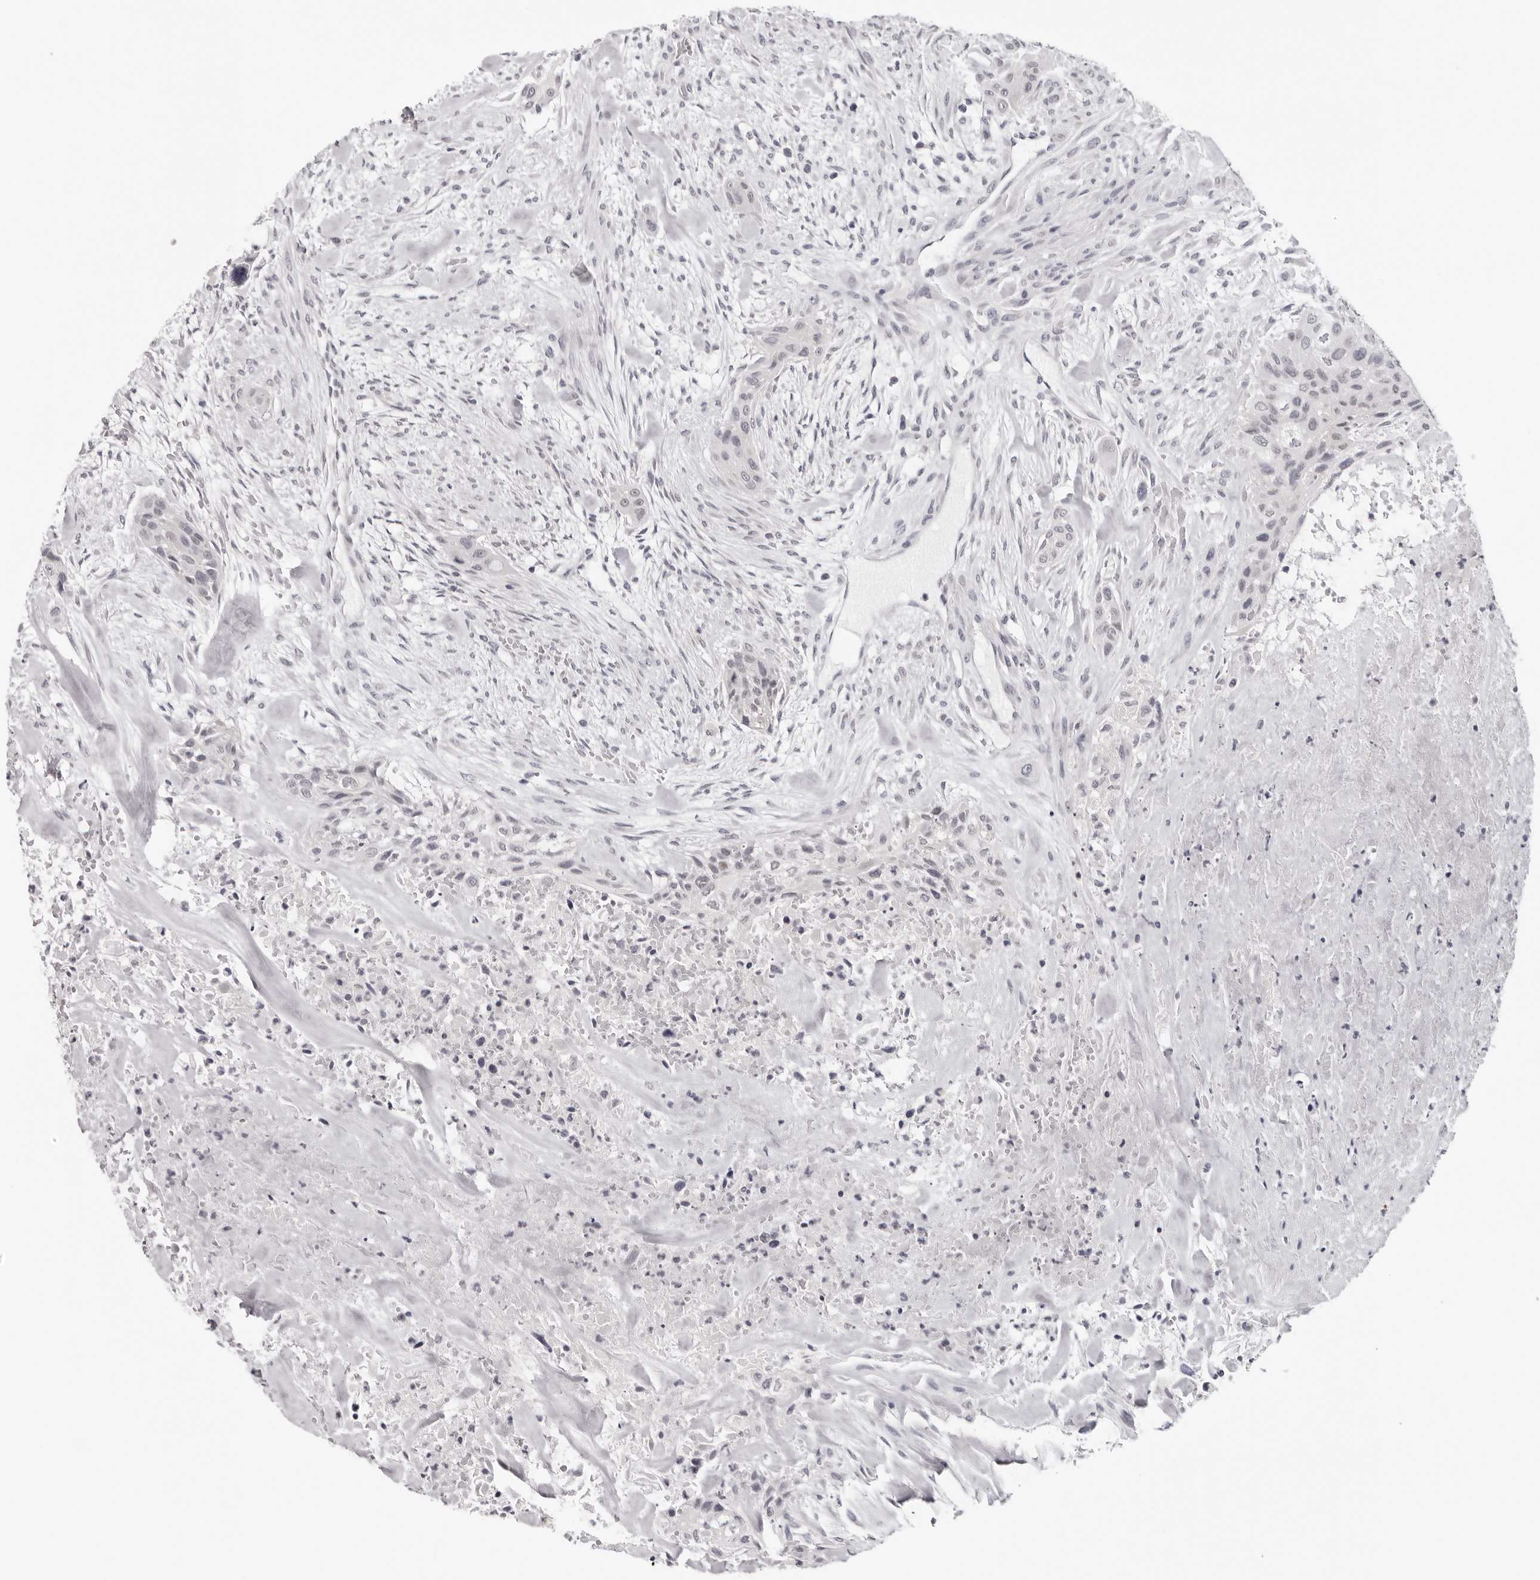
{"staining": {"intensity": "negative", "quantity": "none", "location": "none"}, "tissue": "urothelial cancer", "cell_type": "Tumor cells", "image_type": "cancer", "snomed": [{"axis": "morphology", "description": "Urothelial carcinoma, High grade"}, {"axis": "topography", "description": "Urinary bladder"}], "caption": "The histopathology image shows no significant expression in tumor cells of high-grade urothelial carcinoma.", "gene": "PRUNE1", "patient": {"sex": "male", "age": 35}}